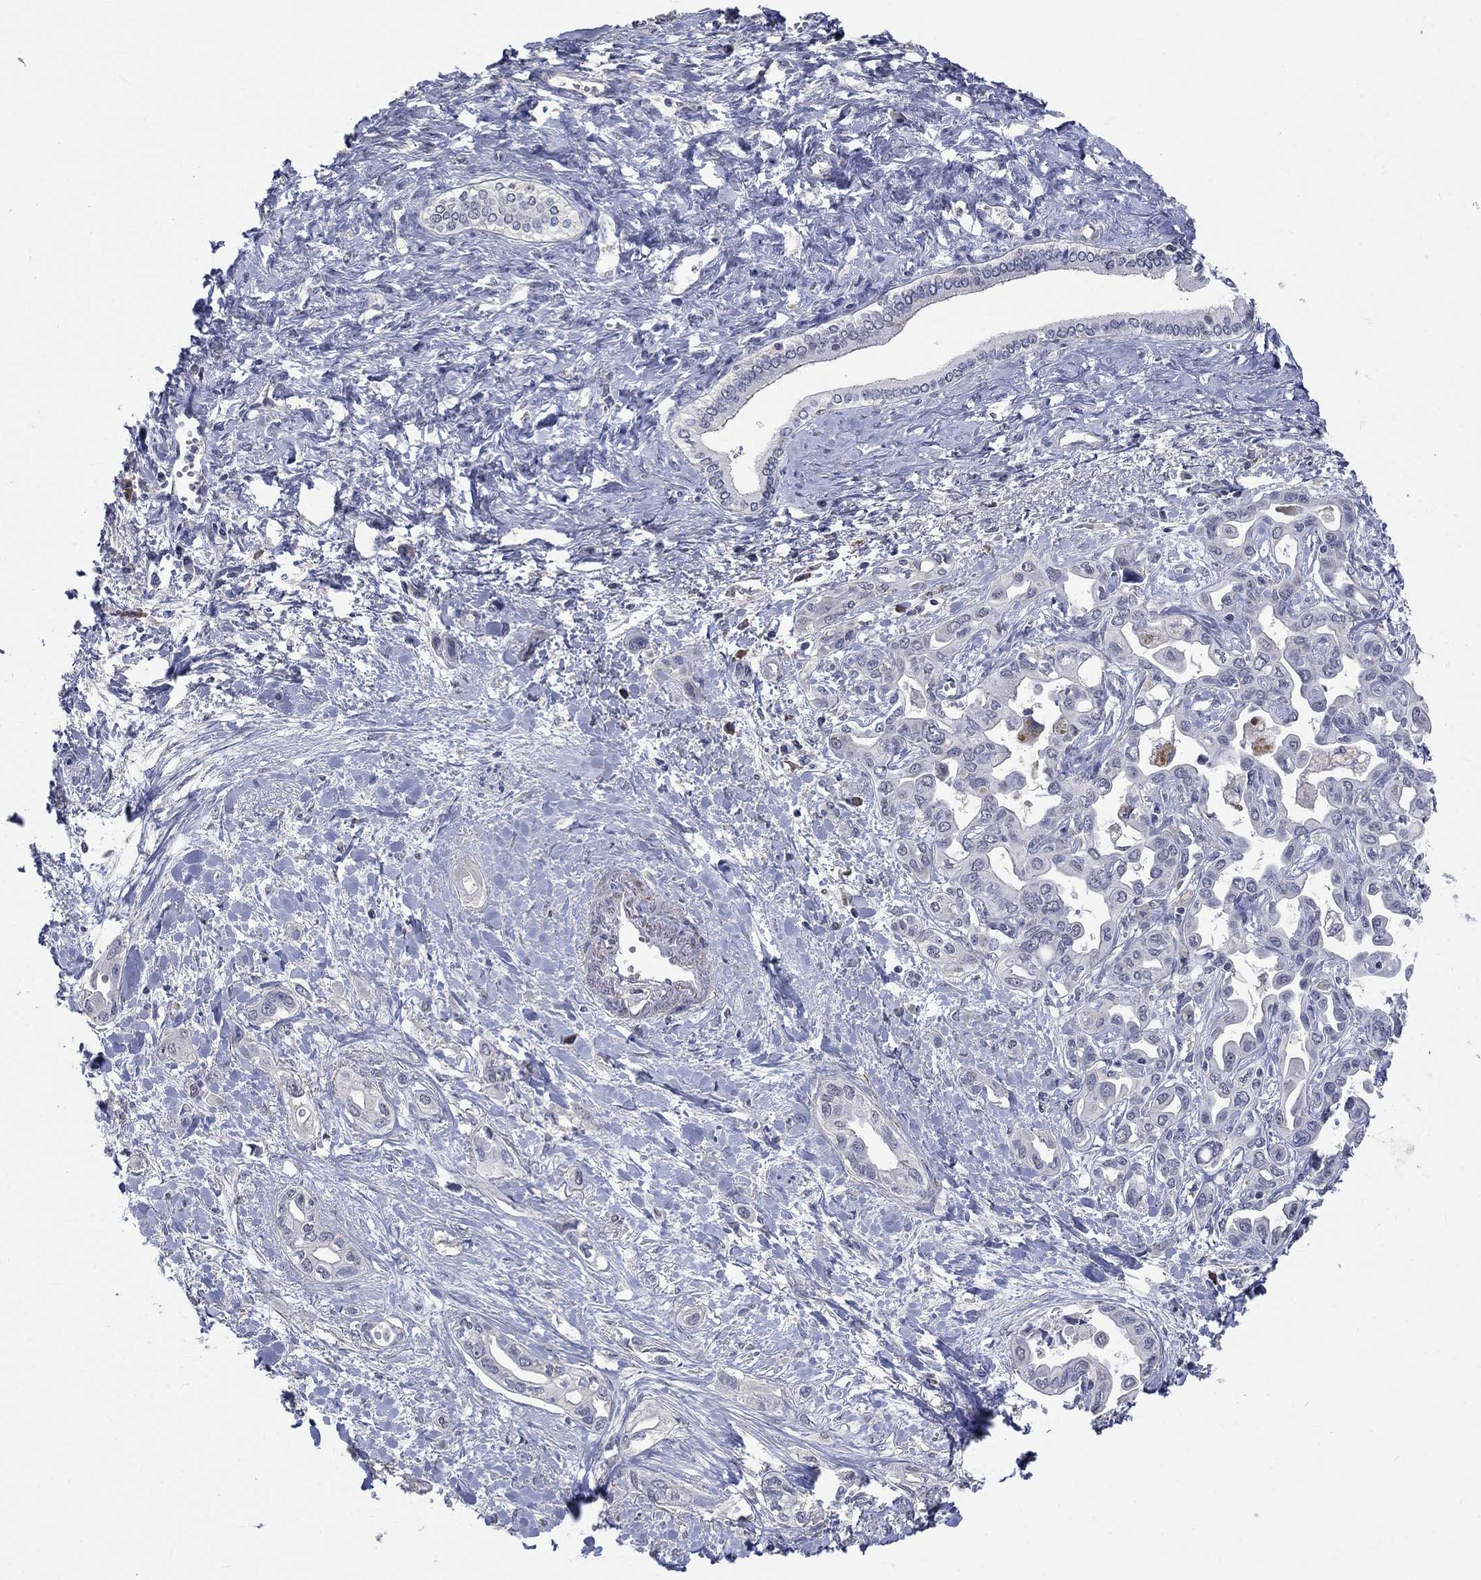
{"staining": {"intensity": "negative", "quantity": "none", "location": "none"}, "tissue": "liver cancer", "cell_type": "Tumor cells", "image_type": "cancer", "snomed": [{"axis": "morphology", "description": "Cholangiocarcinoma"}, {"axis": "topography", "description": "Liver"}], "caption": "Tumor cells are negative for protein expression in human liver cholangiocarcinoma.", "gene": "ZBTB18", "patient": {"sex": "female", "age": 64}}